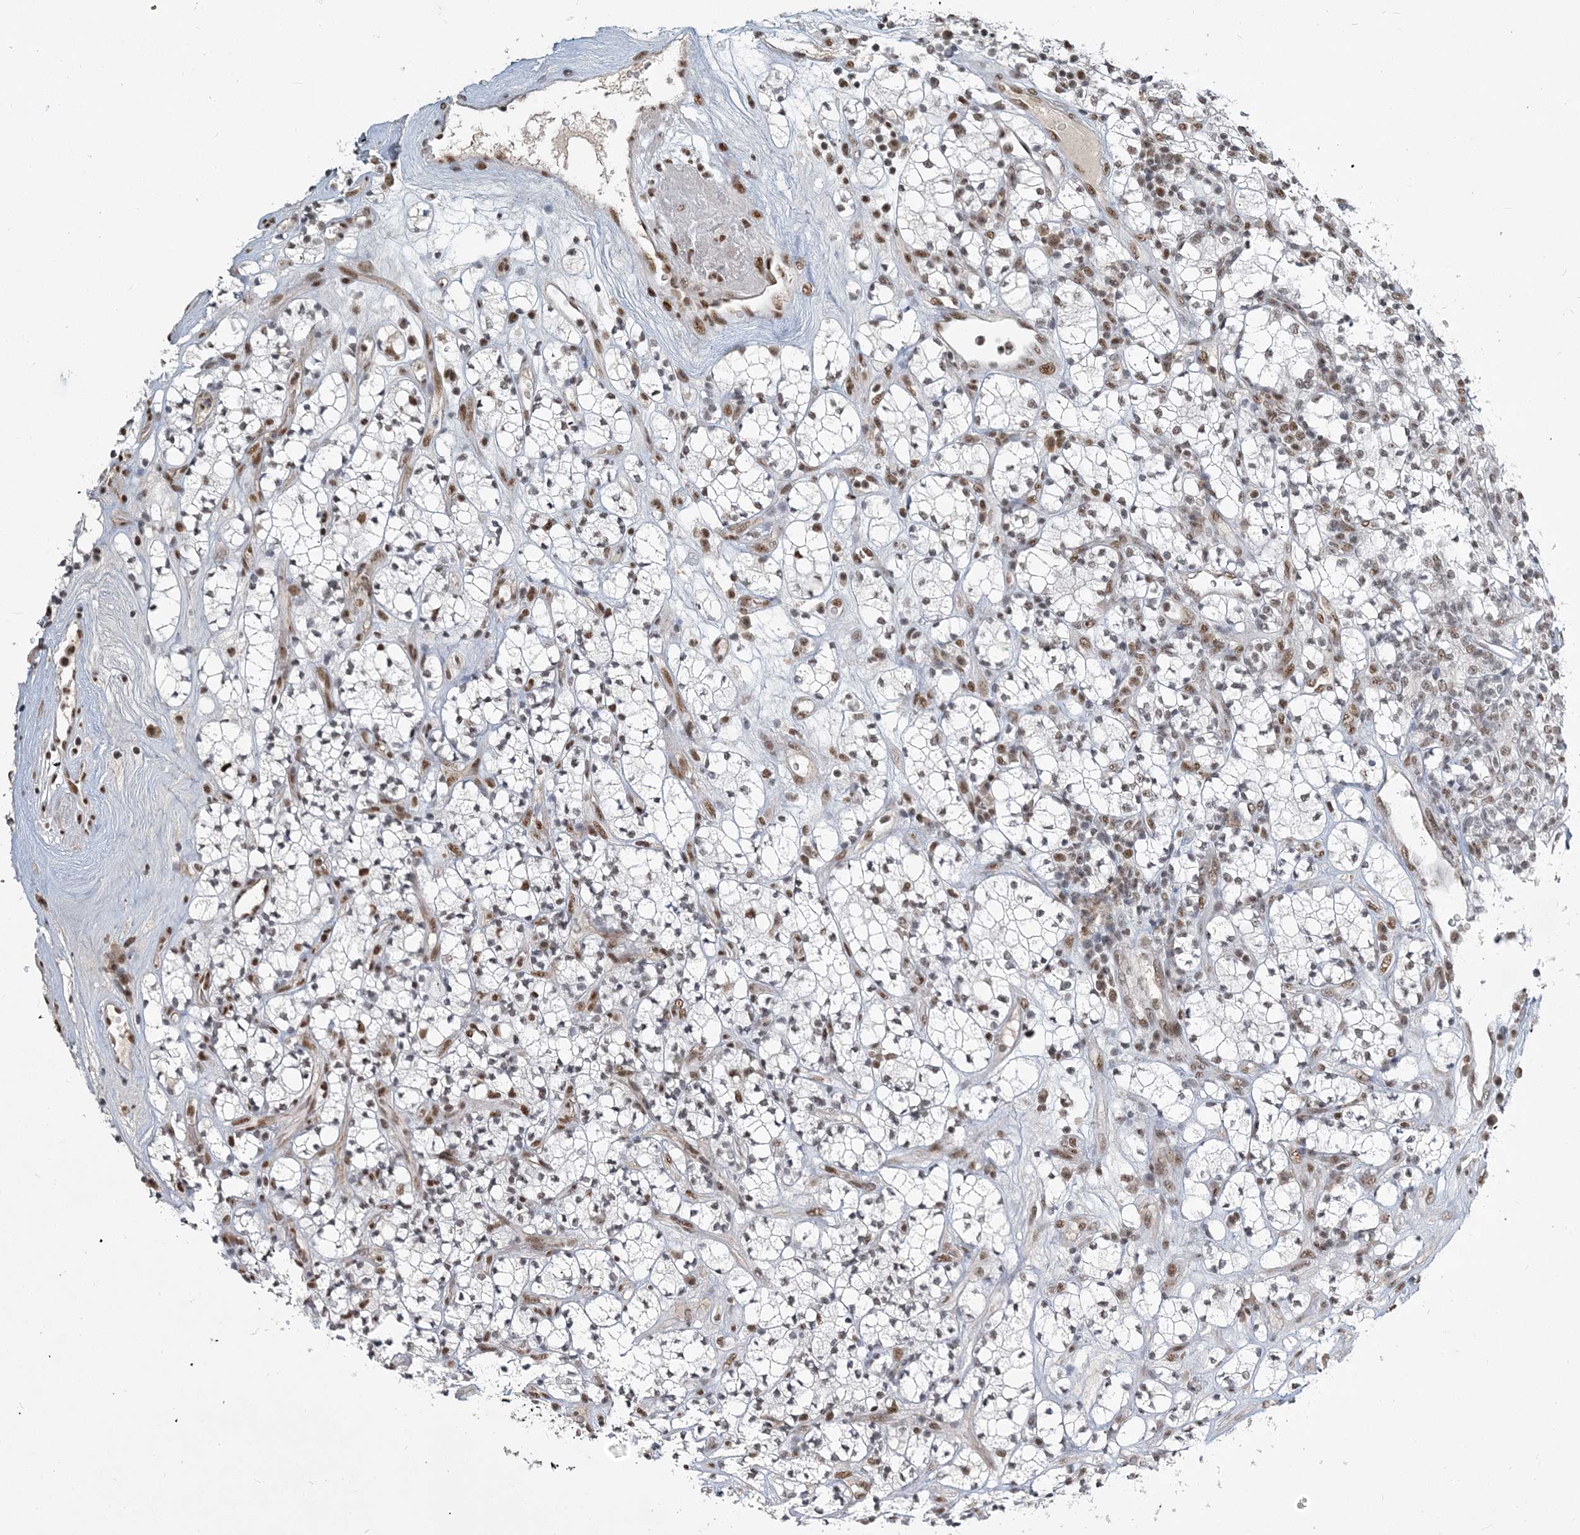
{"staining": {"intensity": "moderate", "quantity": "25%-75%", "location": "nuclear"}, "tissue": "renal cancer", "cell_type": "Tumor cells", "image_type": "cancer", "snomed": [{"axis": "morphology", "description": "Adenocarcinoma, NOS"}, {"axis": "topography", "description": "Kidney"}], "caption": "About 25%-75% of tumor cells in human adenocarcinoma (renal) display moderate nuclear protein staining as visualized by brown immunohistochemical staining.", "gene": "PLRG1", "patient": {"sex": "male", "age": 77}}